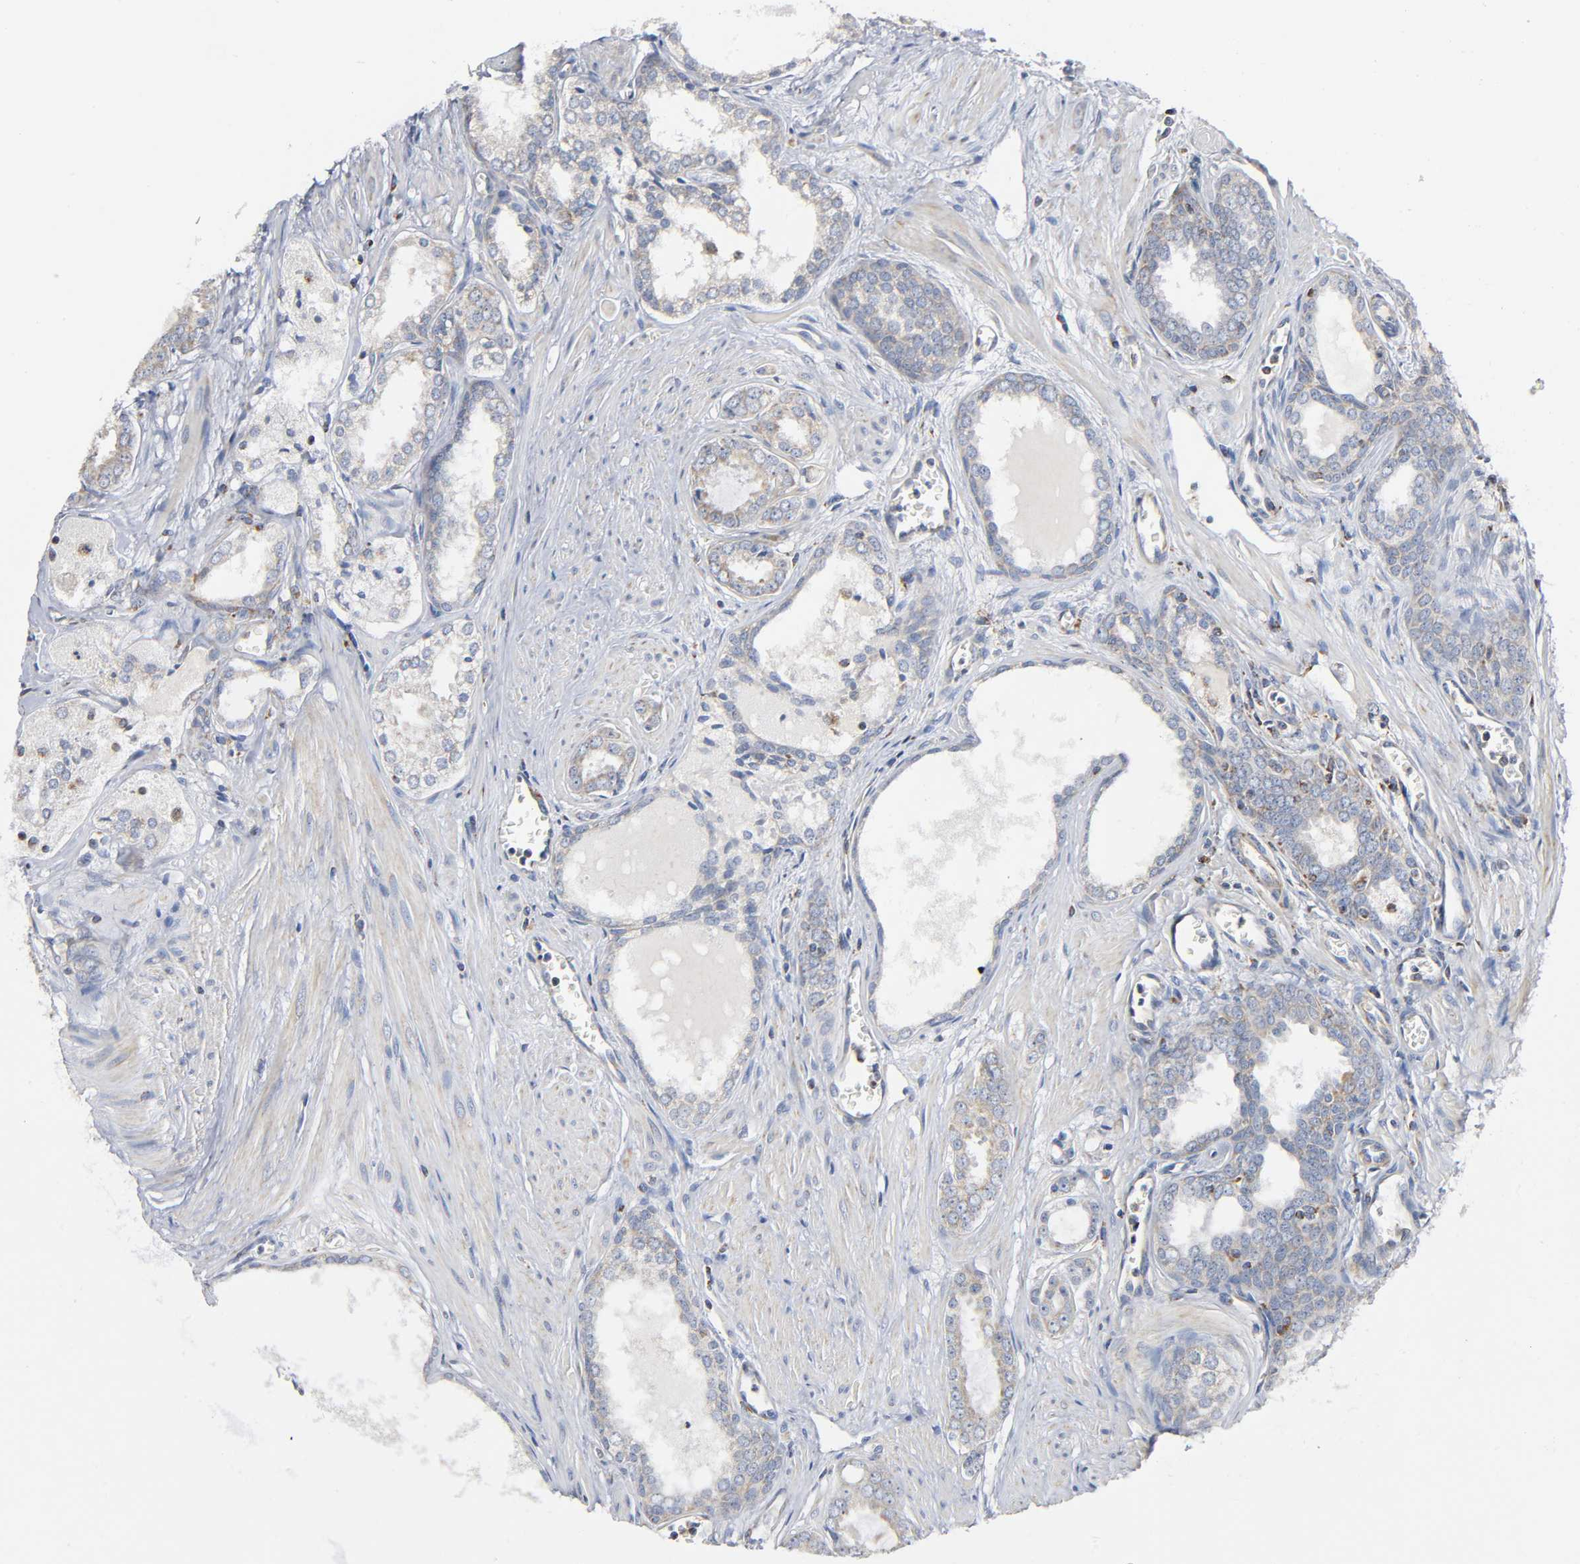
{"staining": {"intensity": "weak", "quantity": "25%-75%", "location": "cytoplasmic/membranous"}, "tissue": "prostate cancer", "cell_type": "Tumor cells", "image_type": "cancer", "snomed": [{"axis": "morphology", "description": "Adenocarcinoma, Low grade"}, {"axis": "topography", "description": "Prostate"}], "caption": "Adenocarcinoma (low-grade) (prostate) stained with a protein marker reveals weak staining in tumor cells.", "gene": "BAK1", "patient": {"sex": "male", "age": 57}}